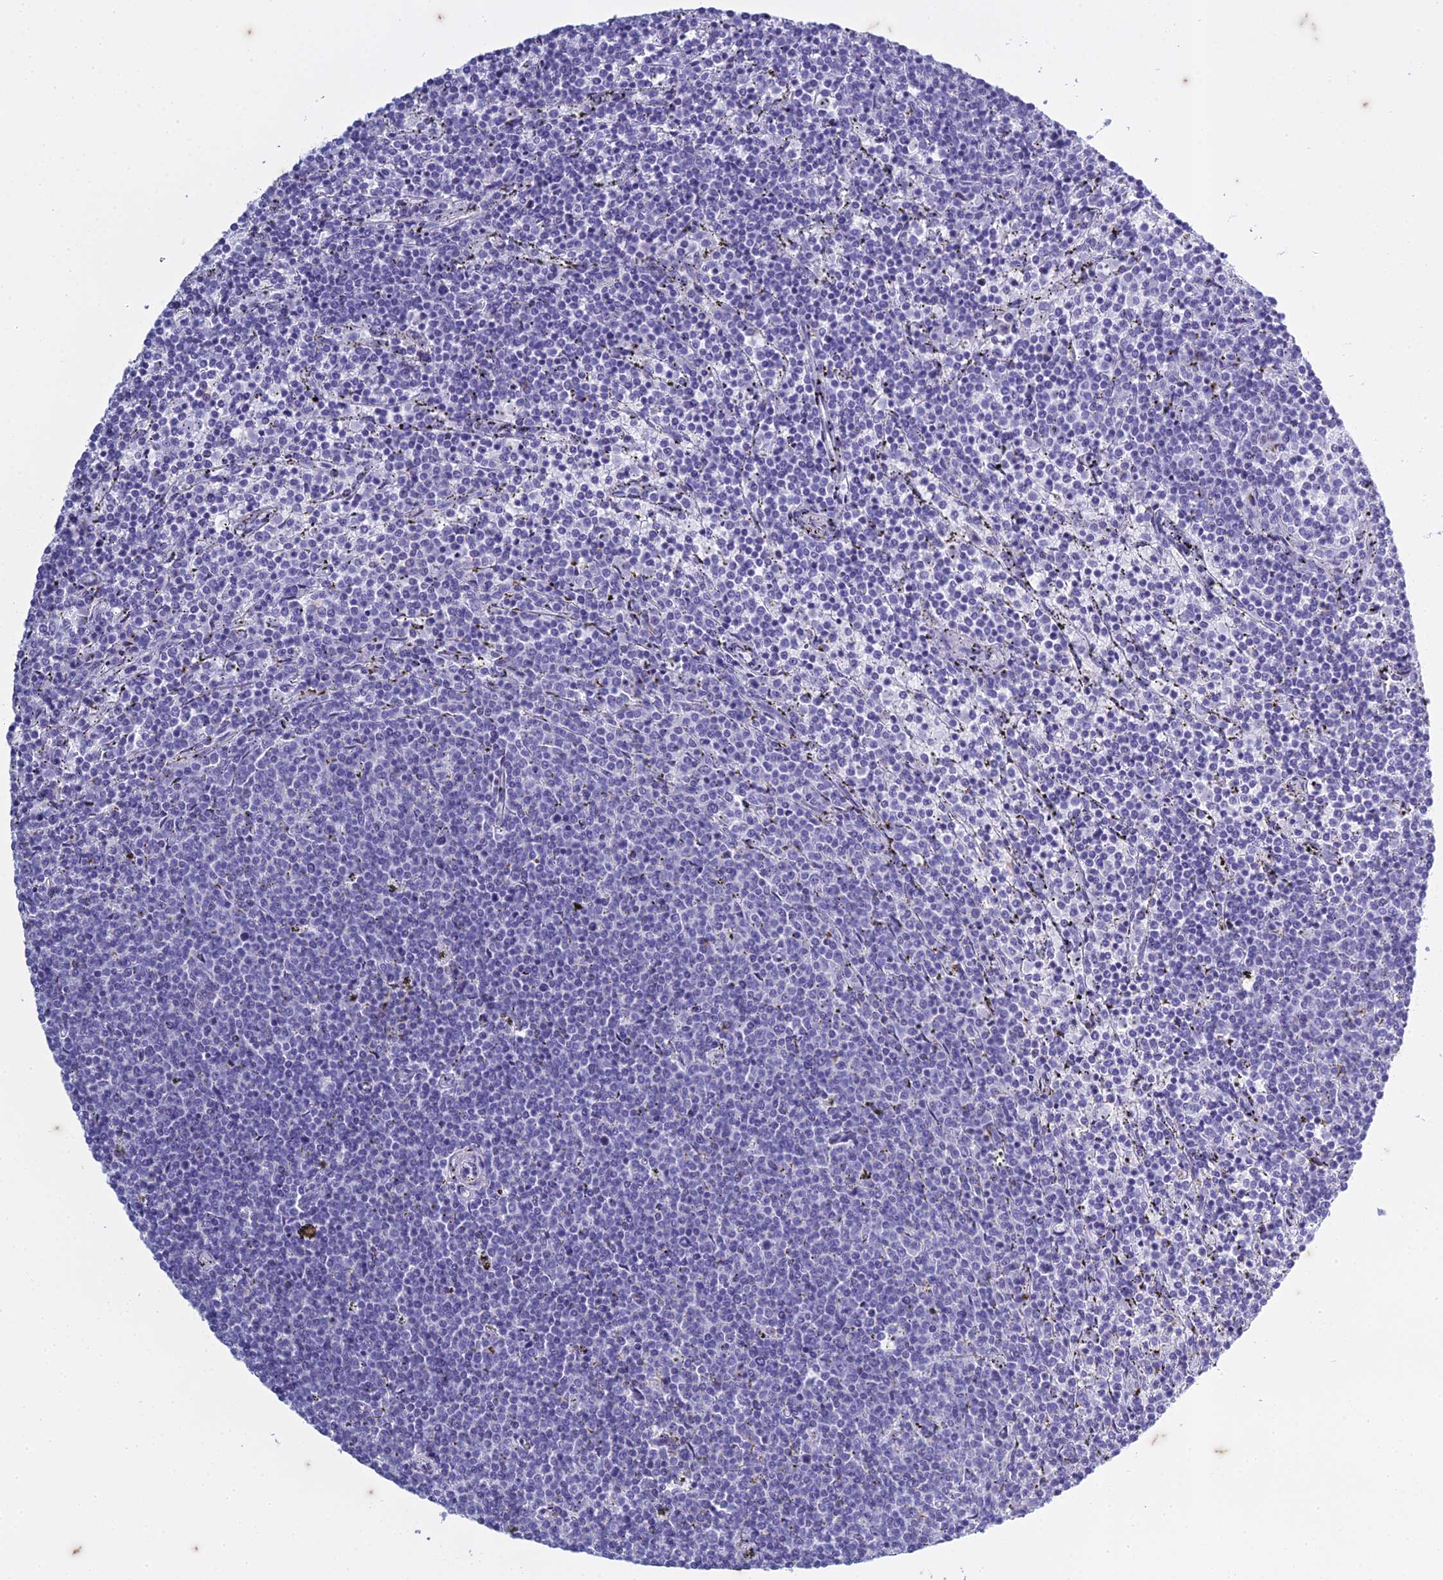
{"staining": {"intensity": "negative", "quantity": "none", "location": "none"}, "tissue": "lymphoma", "cell_type": "Tumor cells", "image_type": "cancer", "snomed": [{"axis": "morphology", "description": "Malignant lymphoma, non-Hodgkin's type, Low grade"}, {"axis": "topography", "description": "Spleen"}], "caption": "There is no significant positivity in tumor cells of low-grade malignant lymphoma, non-Hodgkin's type.", "gene": "HMGB4", "patient": {"sex": "female", "age": 50}}